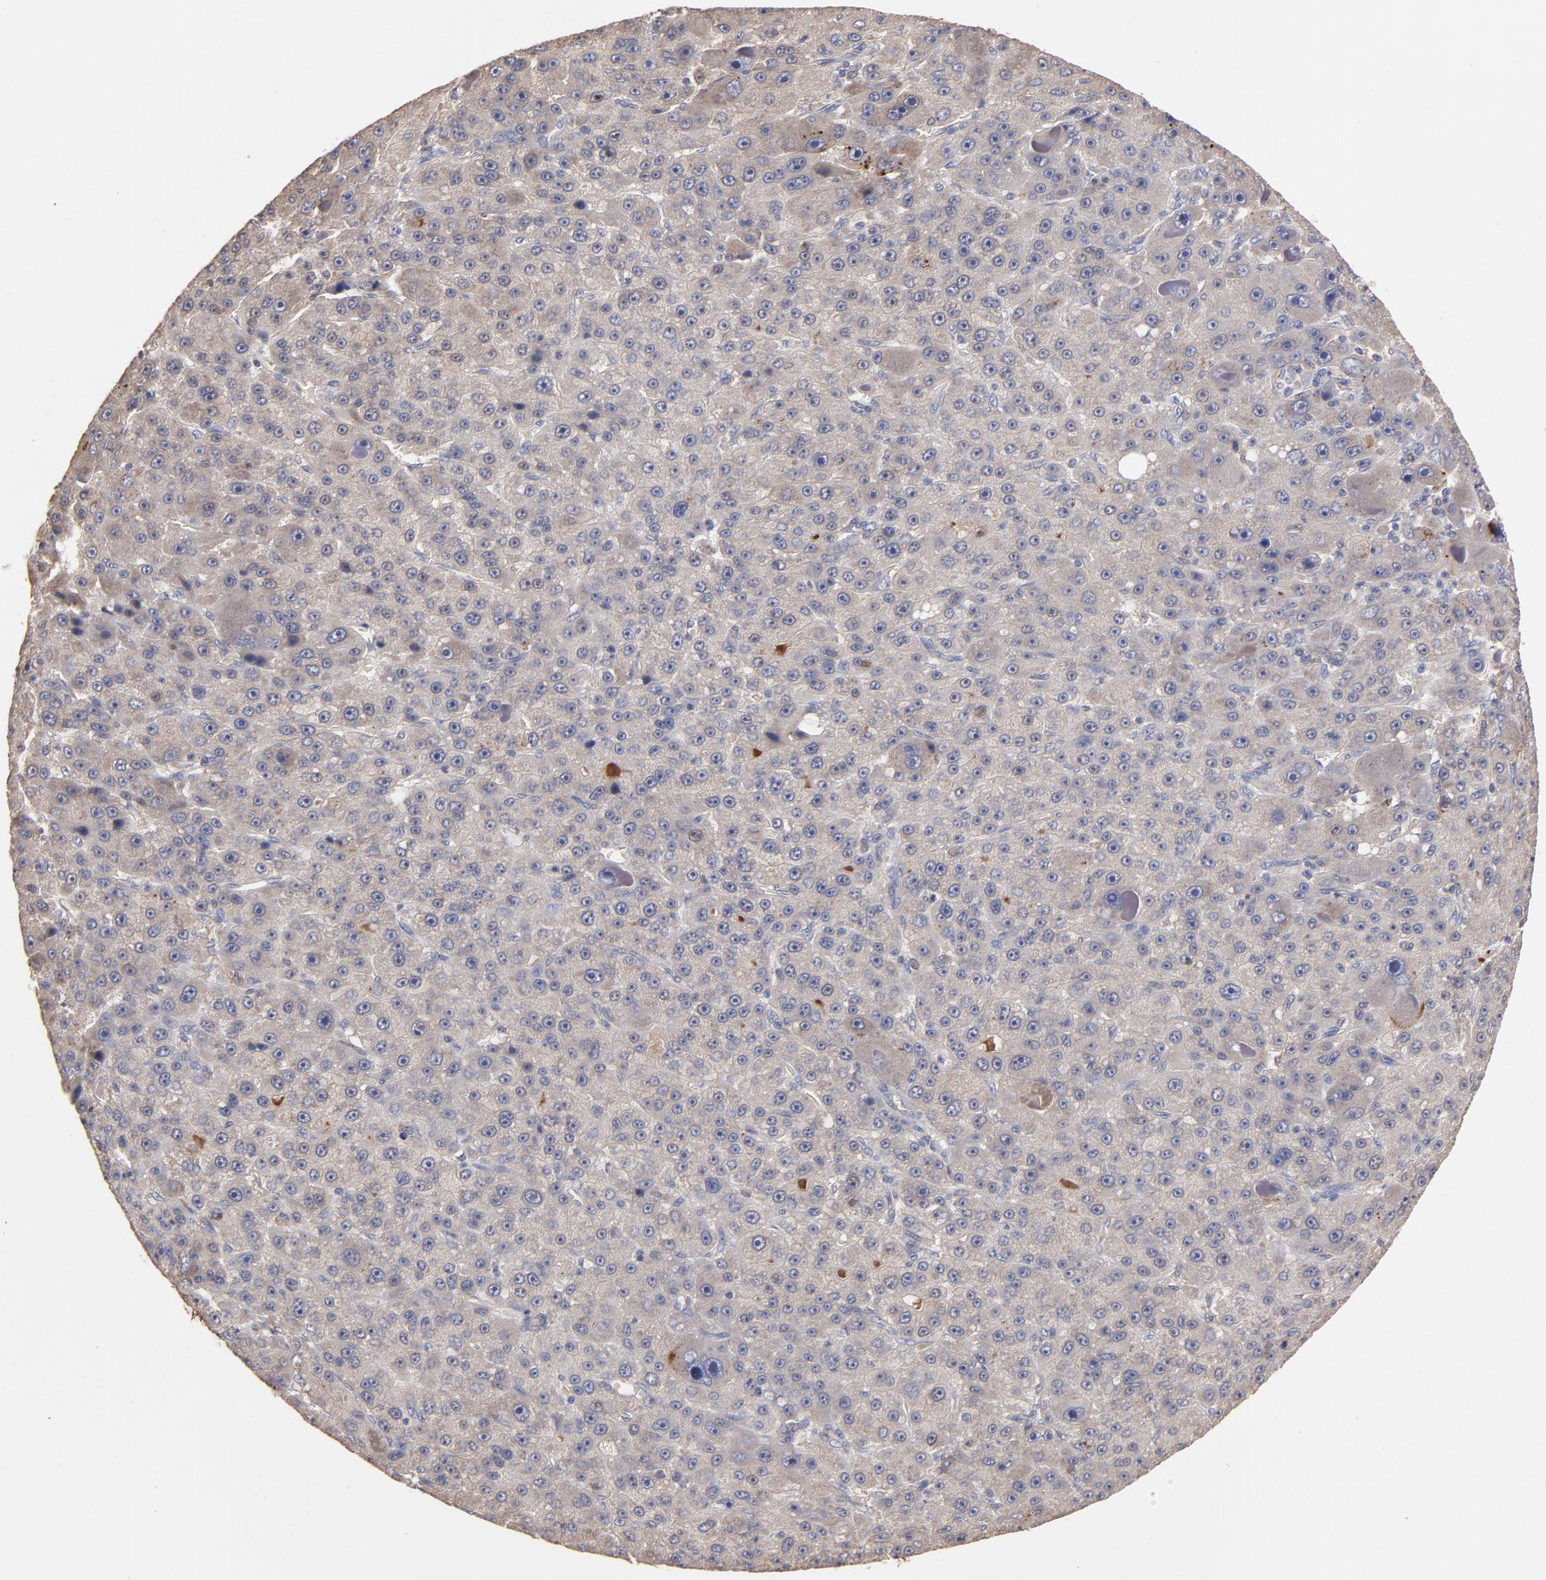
{"staining": {"intensity": "weak", "quantity": ">75%", "location": "cytoplasmic/membranous"}, "tissue": "liver cancer", "cell_type": "Tumor cells", "image_type": "cancer", "snomed": [{"axis": "morphology", "description": "Carcinoma, Hepatocellular, NOS"}, {"axis": "topography", "description": "Liver"}], "caption": "Immunohistochemistry (DAB) staining of human liver hepatocellular carcinoma demonstrates weak cytoplasmic/membranous protein positivity in approximately >75% of tumor cells. The staining was performed using DAB (3,3'-diaminobenzidine), with brown indicating positive protein expression. Nuclei are stained blue with hematoxylin.", "gene": "TANGO2", "patient": {"sex": "male", "age": 76}}